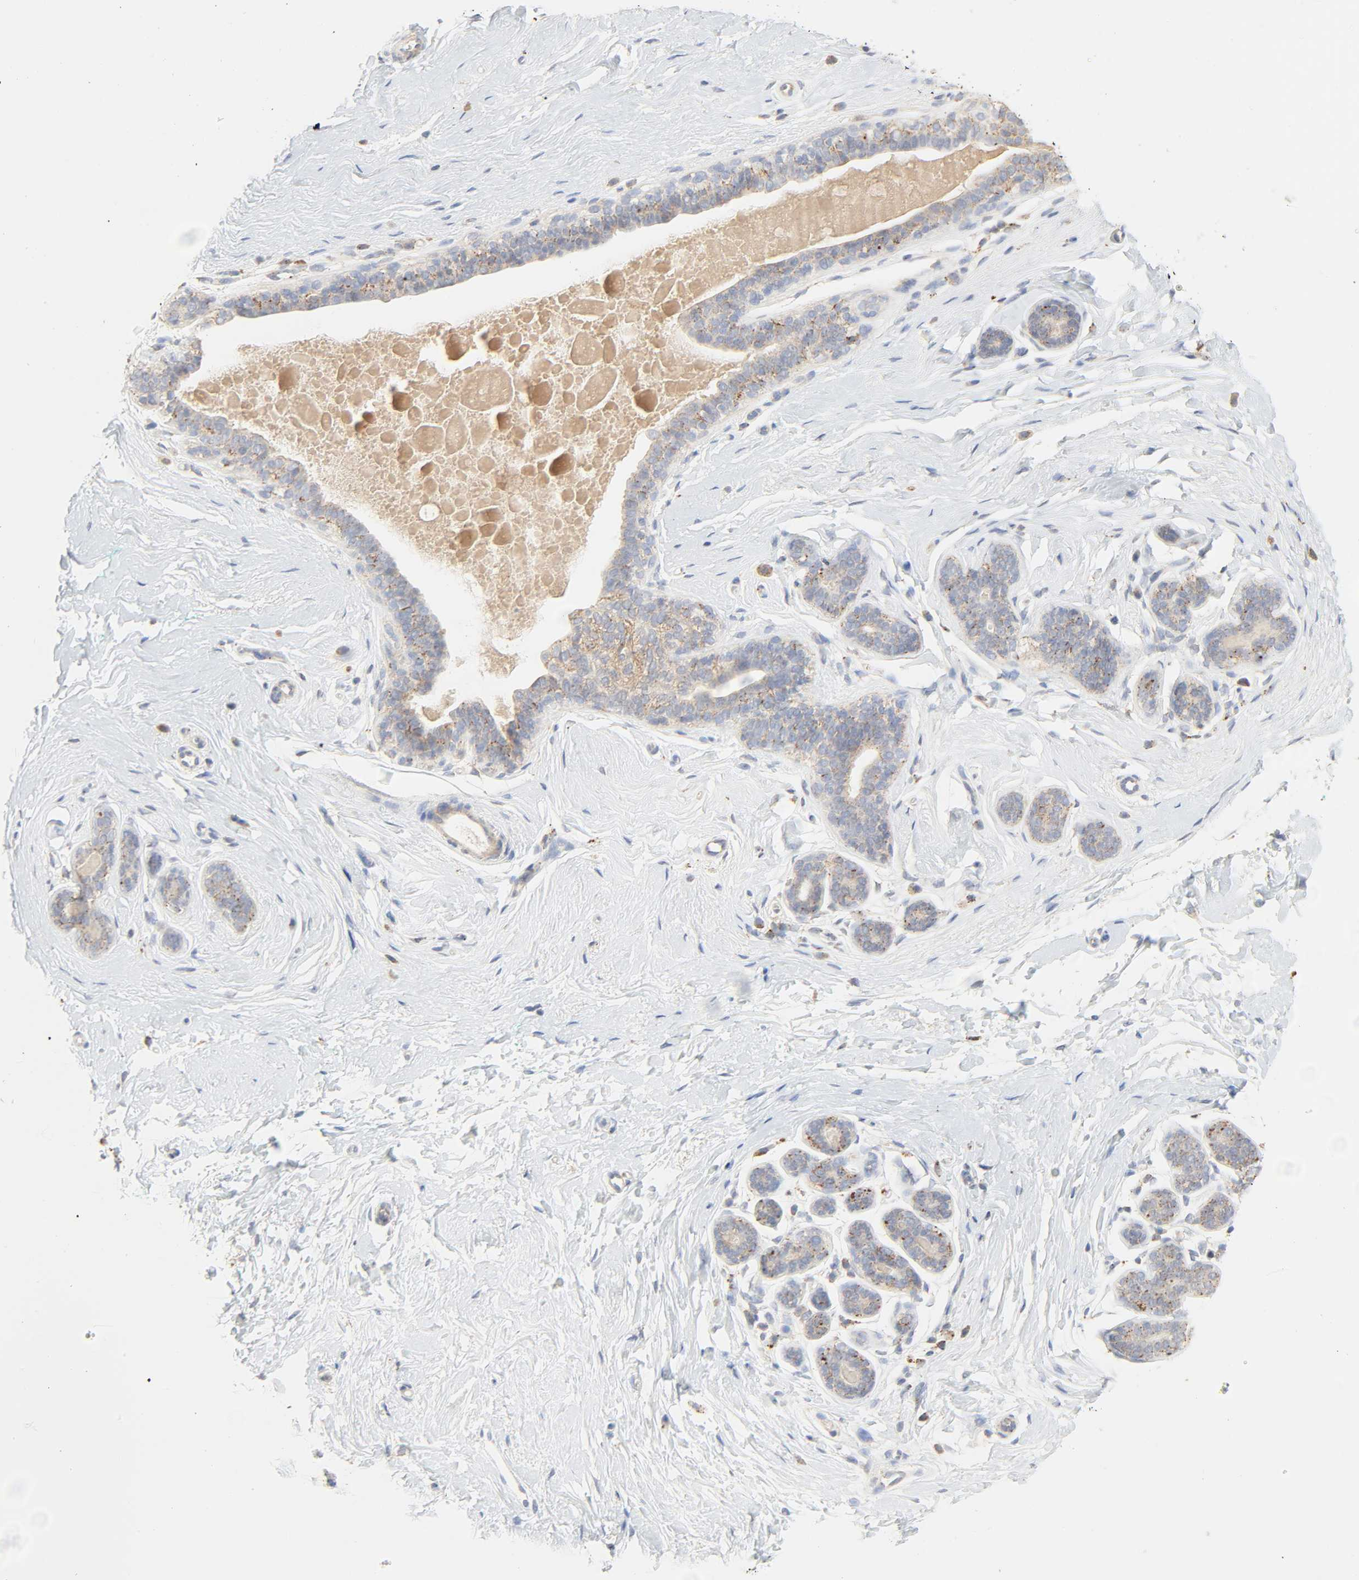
{"staining": {"intensity": "negative", "quantity": "none", "location": "none"}, "tissue": "breast", "cell_type": "Adipocytes", "image_type": "normal", "snomed": [{"axis": "morphology", "description": "Normal tissue, NOS"}, {"axis": "topography", "description": "Breast"}], "caption": "A high-resolution histopathology image shows immunohistochemistry staining of unremarkable breast, which displays no significant expression in adipocytes.", "gene": "CAMK2A", "patient": {"sex": "female", "age": 52}}